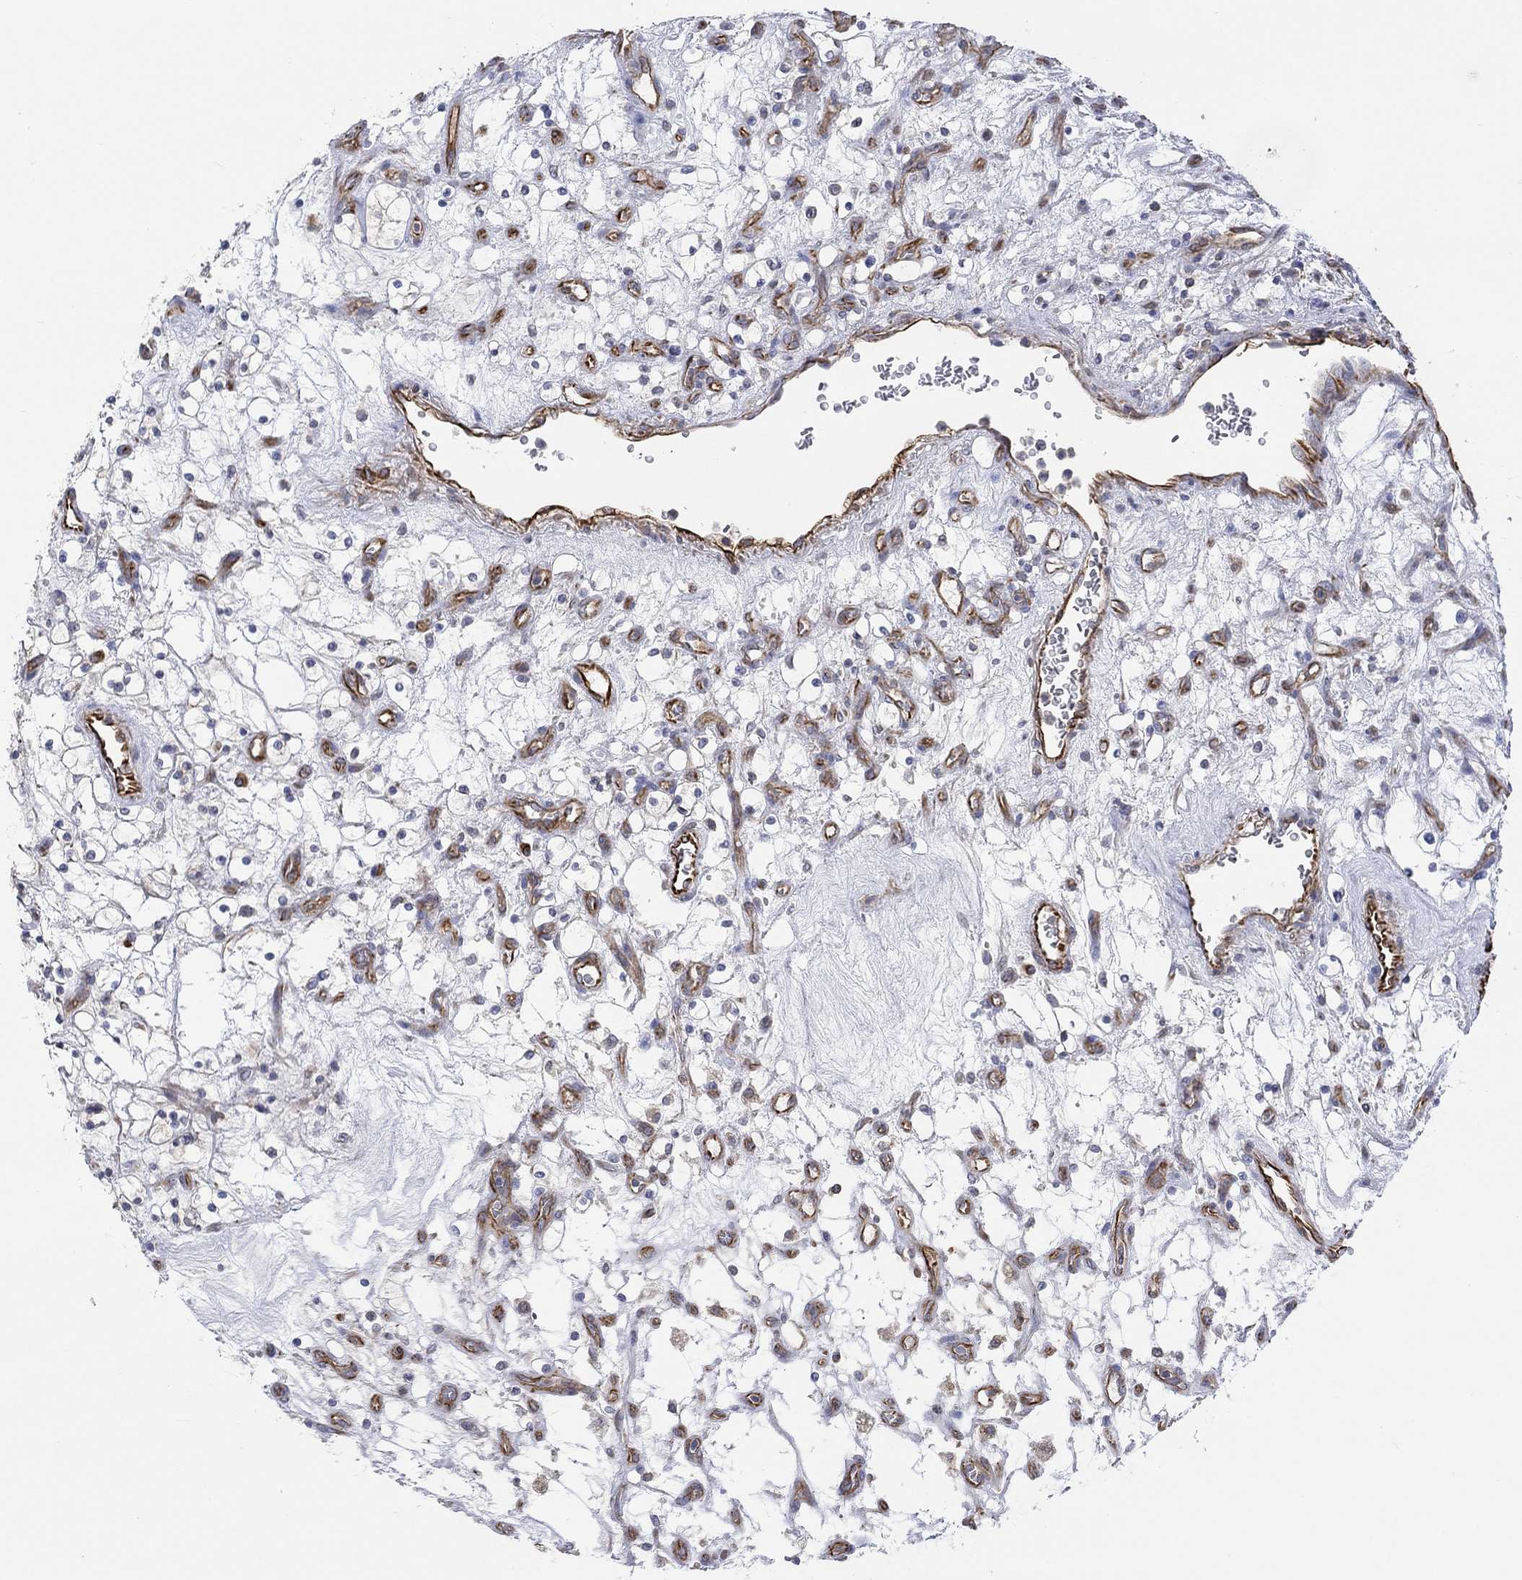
{"staining": {"intensity": "negative", "quantity": "none", "location": "none"}, "tissue": "renal cancer", "cell_type": "Tumor cells", "image_type": "cancer", "snomed": [{"axis": "morphology", "description": "Adenocarcinoma, NOS"}, {"axis": "topography", "description": "Kidney"}], "caption": "Tumor cells are negative for protein expression in human renal adenocarcinoma.", "gene": "CAMK1D", "patient": {"sex": "female", "age": 69}}